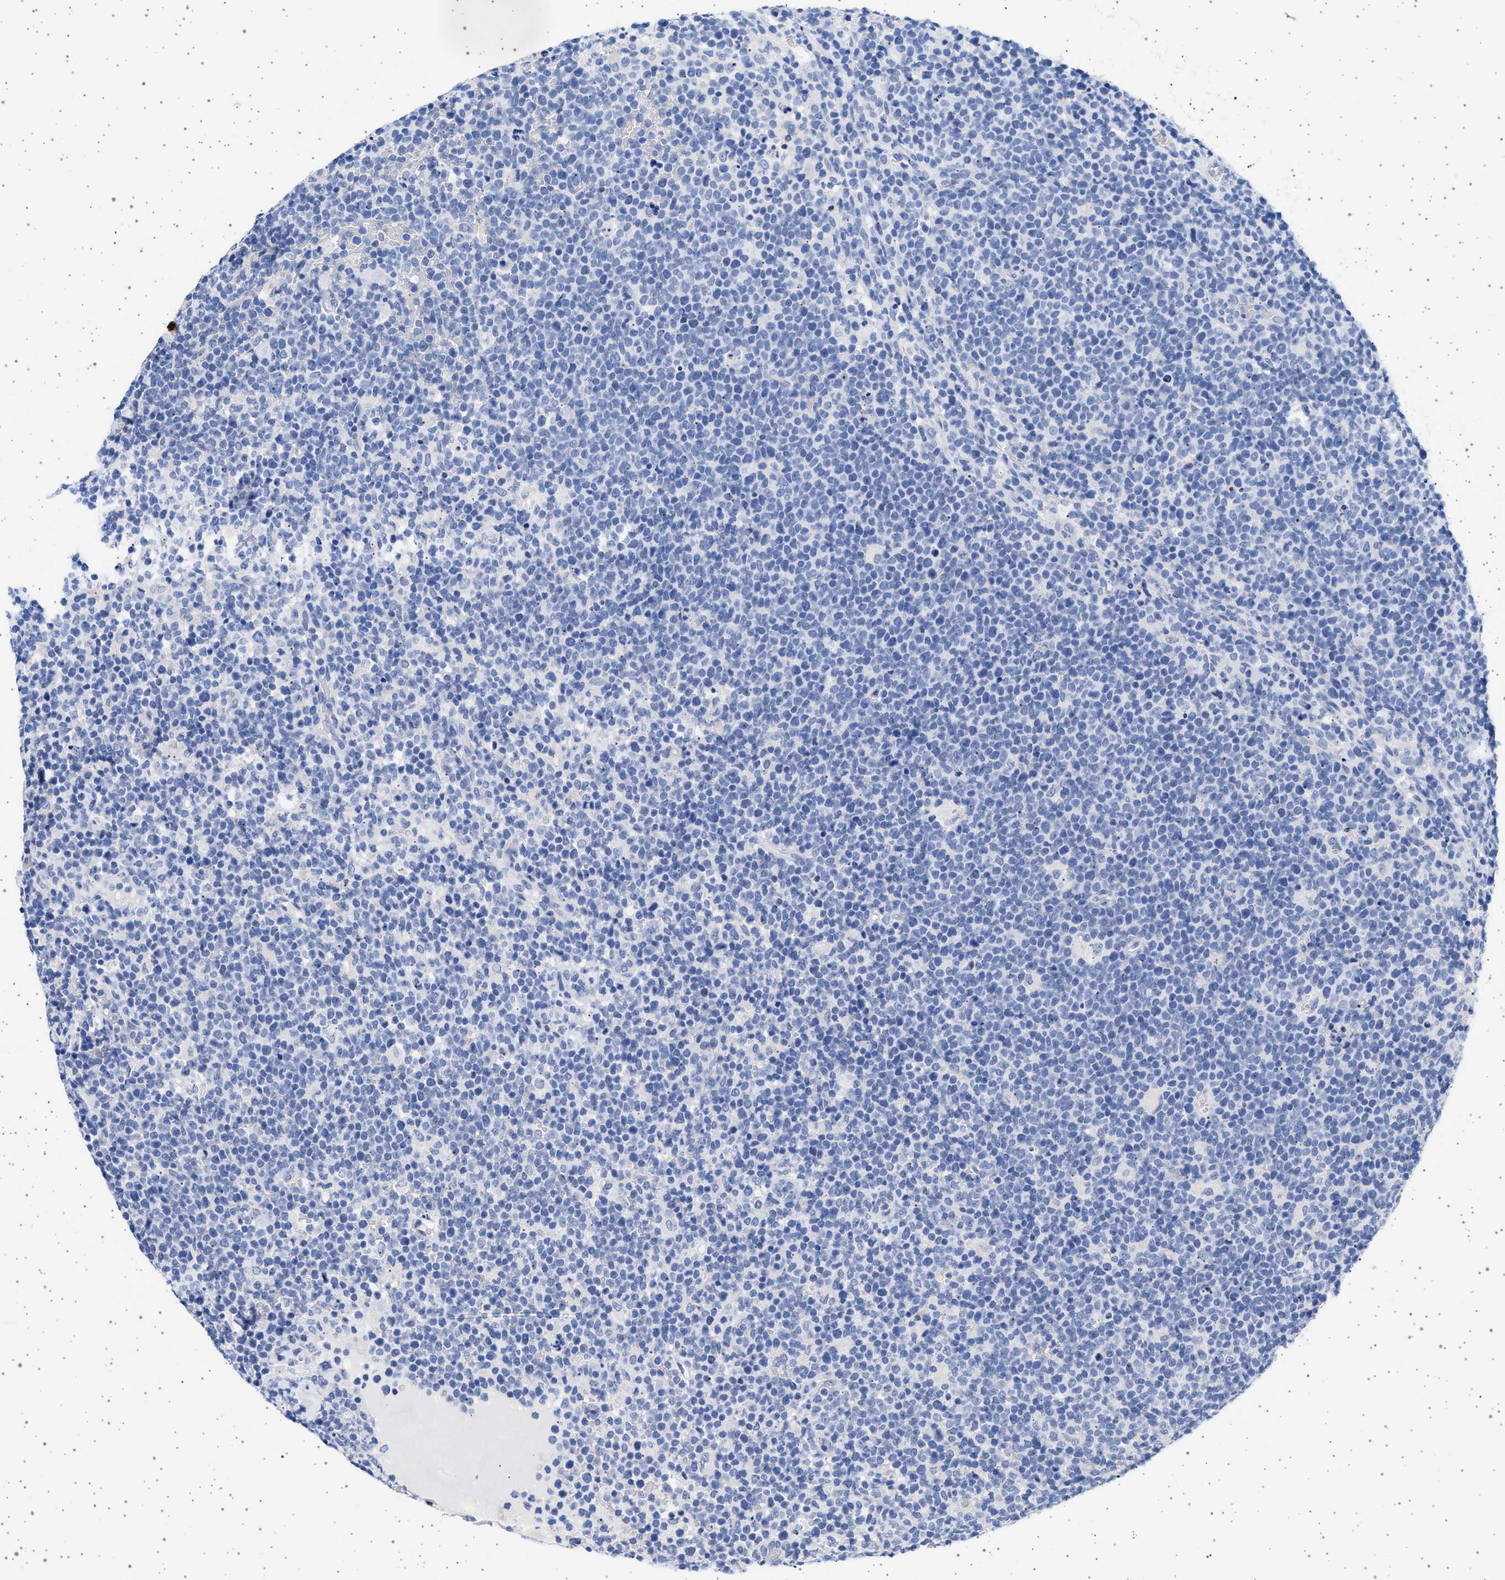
{"staining": {"intensity": "negative", "quantity": "none", "location": "none"}, "tissue": "lymphoma", "cell_type": "Tumor cells", "image_type": "cancer", "snomed": [{"axis": "morphology", "description": "Malignant lymphoma, non-Hodgkin's type, High grade"}, {"axis": "topography", "description": "Lymph node"}], "caption": "Immunohistochemistry of human lymphoma shows no positivity in tumor cells.", "gene": "TRMT10B", "patient": {"sex": "male", "age": 61}}